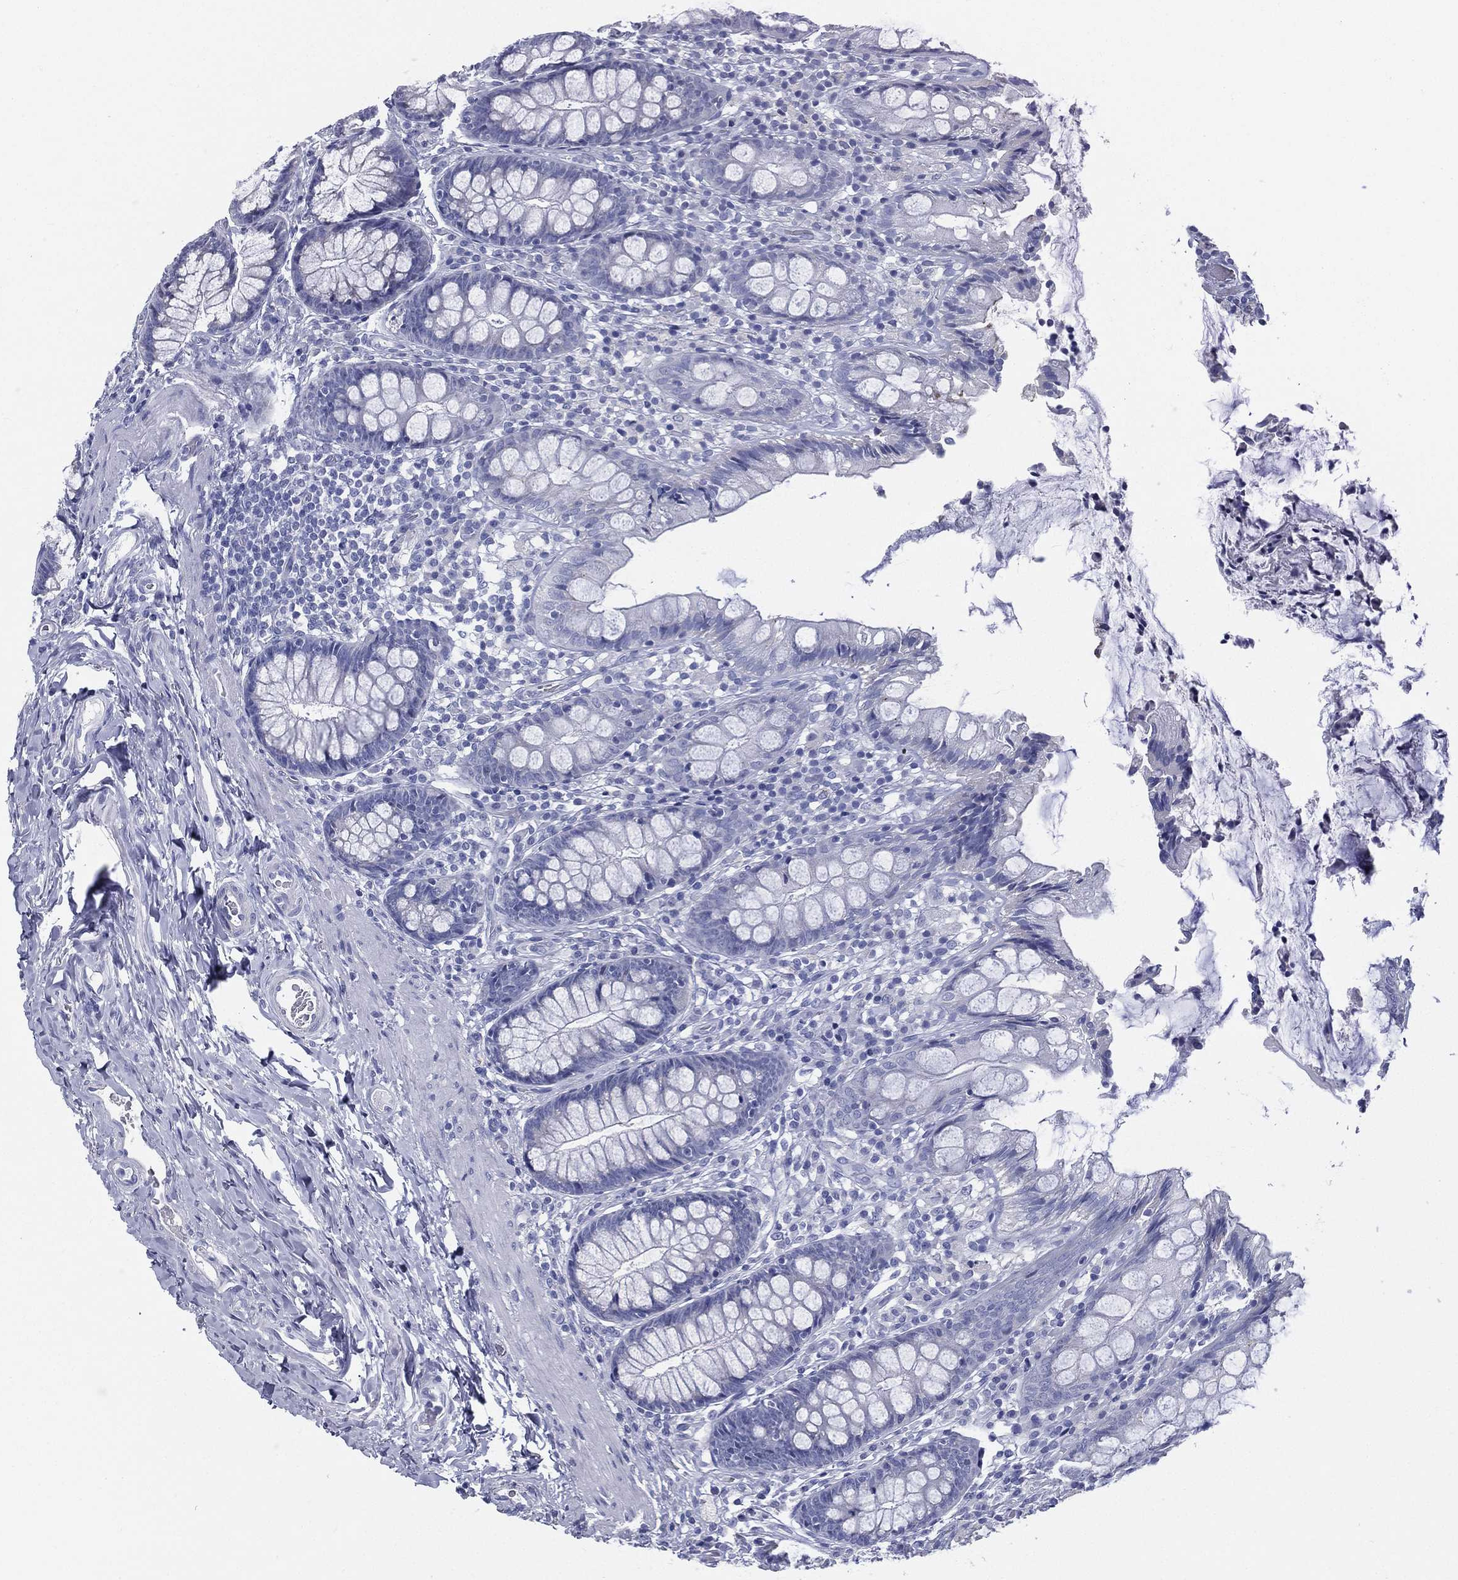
{"staining": {"intensity": "negative", "quantity": "none", "location": "none"}, "tissue": "colon", "cell_type": "Endothelial cells", "image_type": "normal", "snomed": [{"axis": "morphology", "description": "Normal tissue, NOS"}, {"axis": "topography", "description": "Colon"}], "caption": "A high-resolution micrograph shows IHC staining of unremarkable colon, which shows no significant positivity in endothelial cells. The staining was performed using DAB (3,3'-diaminobenzidine) to visualize the protein expression in brown, while the nuclei were stained in blue with hematoxylin (Magnification: 20x).", "gene": "RSPH4A", "patient": {"sex": "female", "age": 86}}